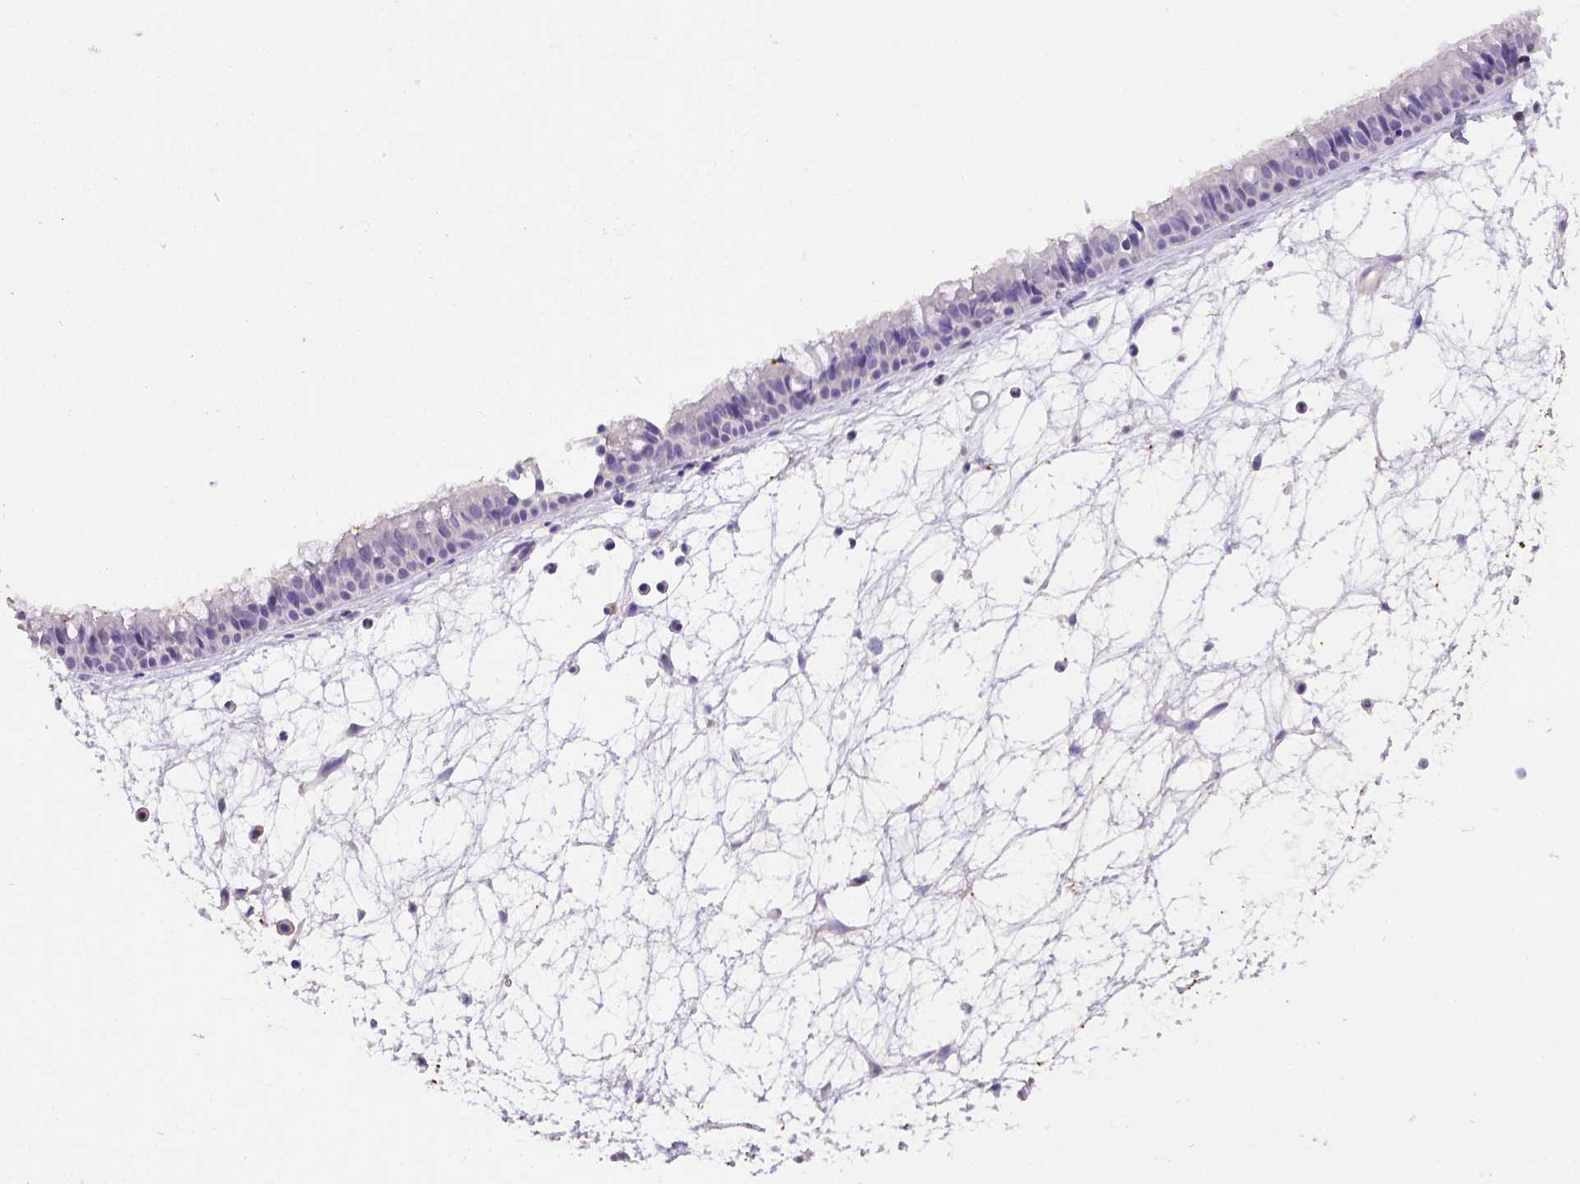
{"staining": {"intensity": "negative", "quantity": "none", "location": "none"}, "tissue": "nasopharynx", "cell_type": "Respiratory epithelial cells", "image_type": "normal", "snomed": [{"axis": "morphology", "description": "Normal tissue, NOS"}, {"axis": "topography", "description": "Nasopharynx"}], "caption": "Immunohistochemistry (IHC) of benign human nasopharynx shows no staining in respiratory epithelial cells.", "gene": "B3GAT1", "patient": {"sex": "male", "age": 31}}